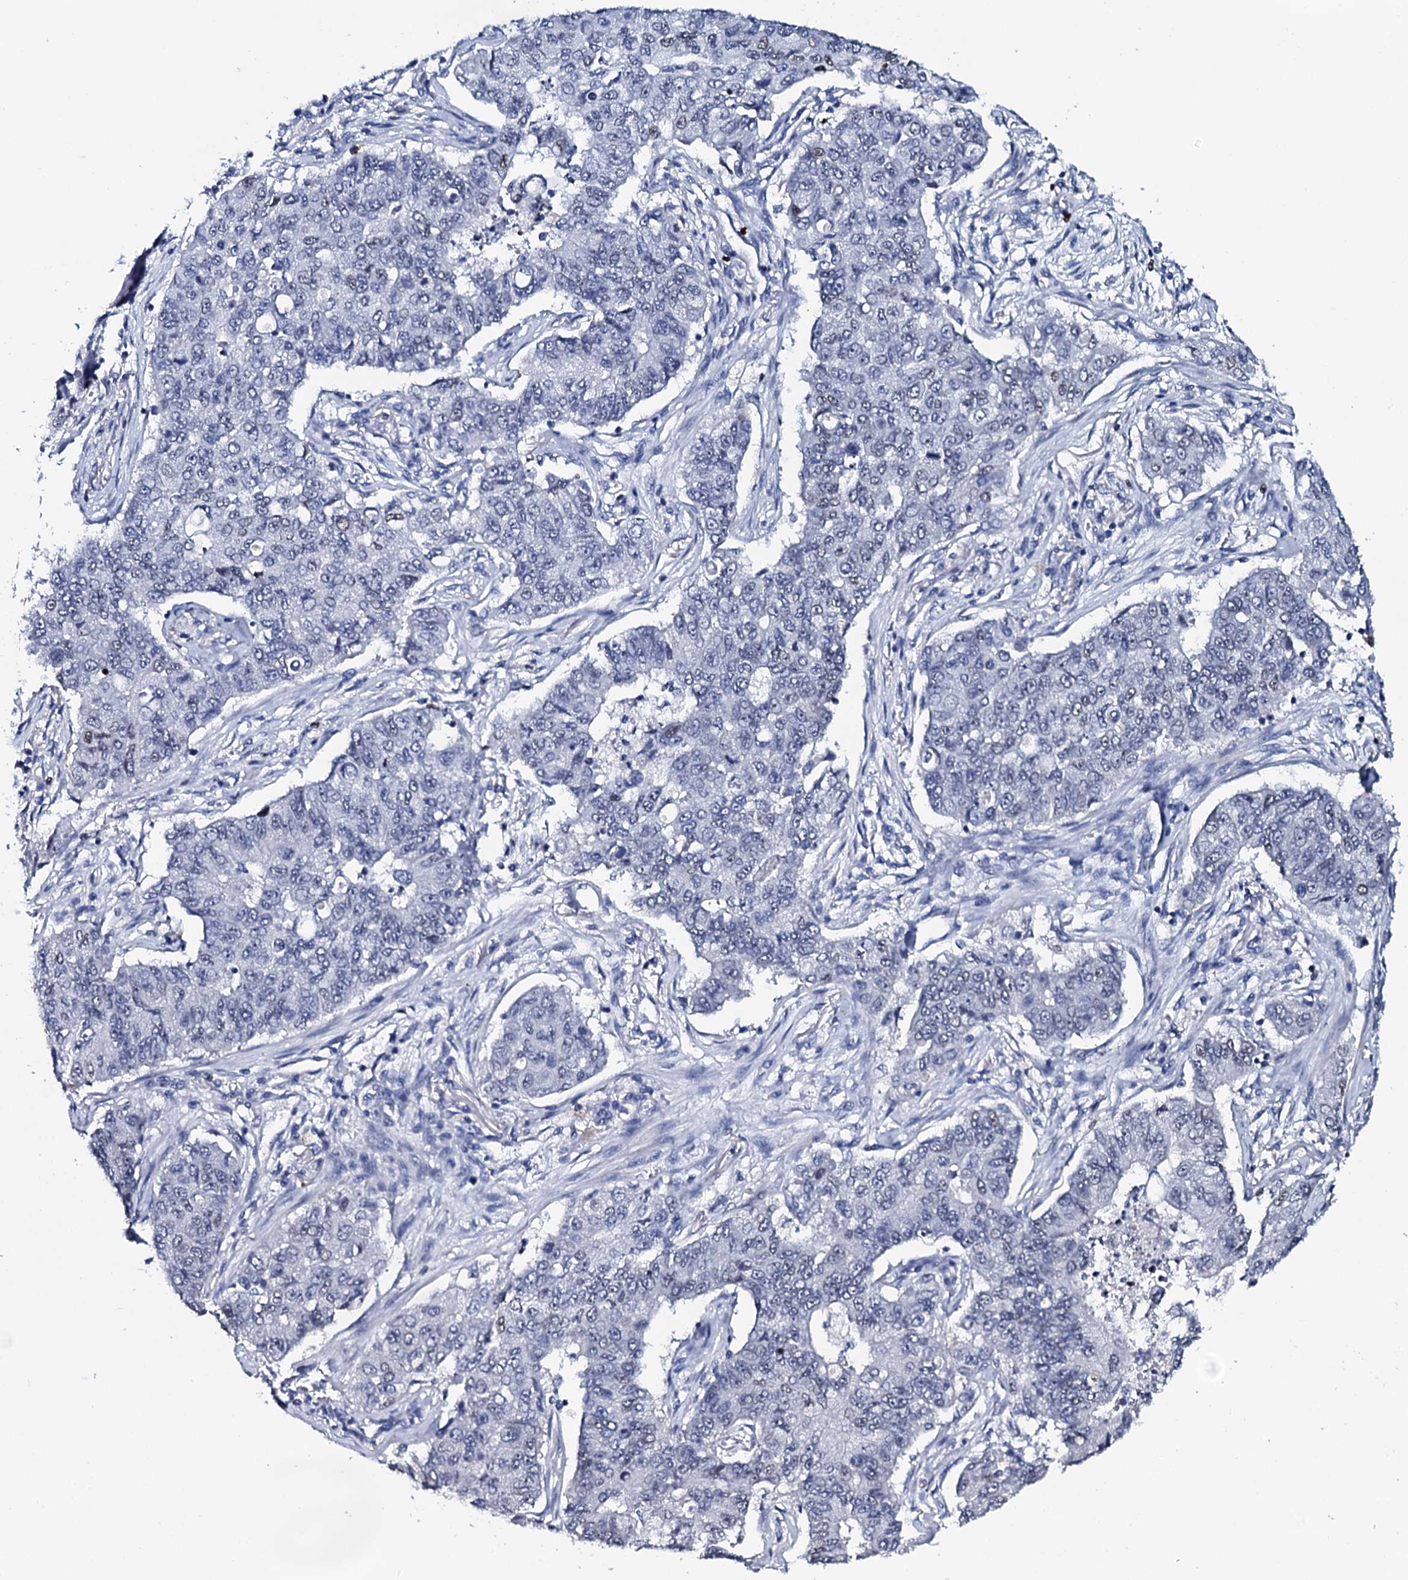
{"staining": {"intensity": "negative", "quantity": "none", "location": "none"}, "tissue": "lung cancer", "cell_type": "Tumor cells", "image_type": "cancer", "snomed": [{"axis": "morphology", "description": "Squamous cell carcinoma, NOS"}, {"axis": "topography", "description": "Lung"}], "caption": "DAB (3,3'-diaminobenzidine) immunohistochemical staining of lung cancer shows no significant expression in tumor cells.", "gene": "NPM2", "patient": {"sex": "male", "age": 74}}